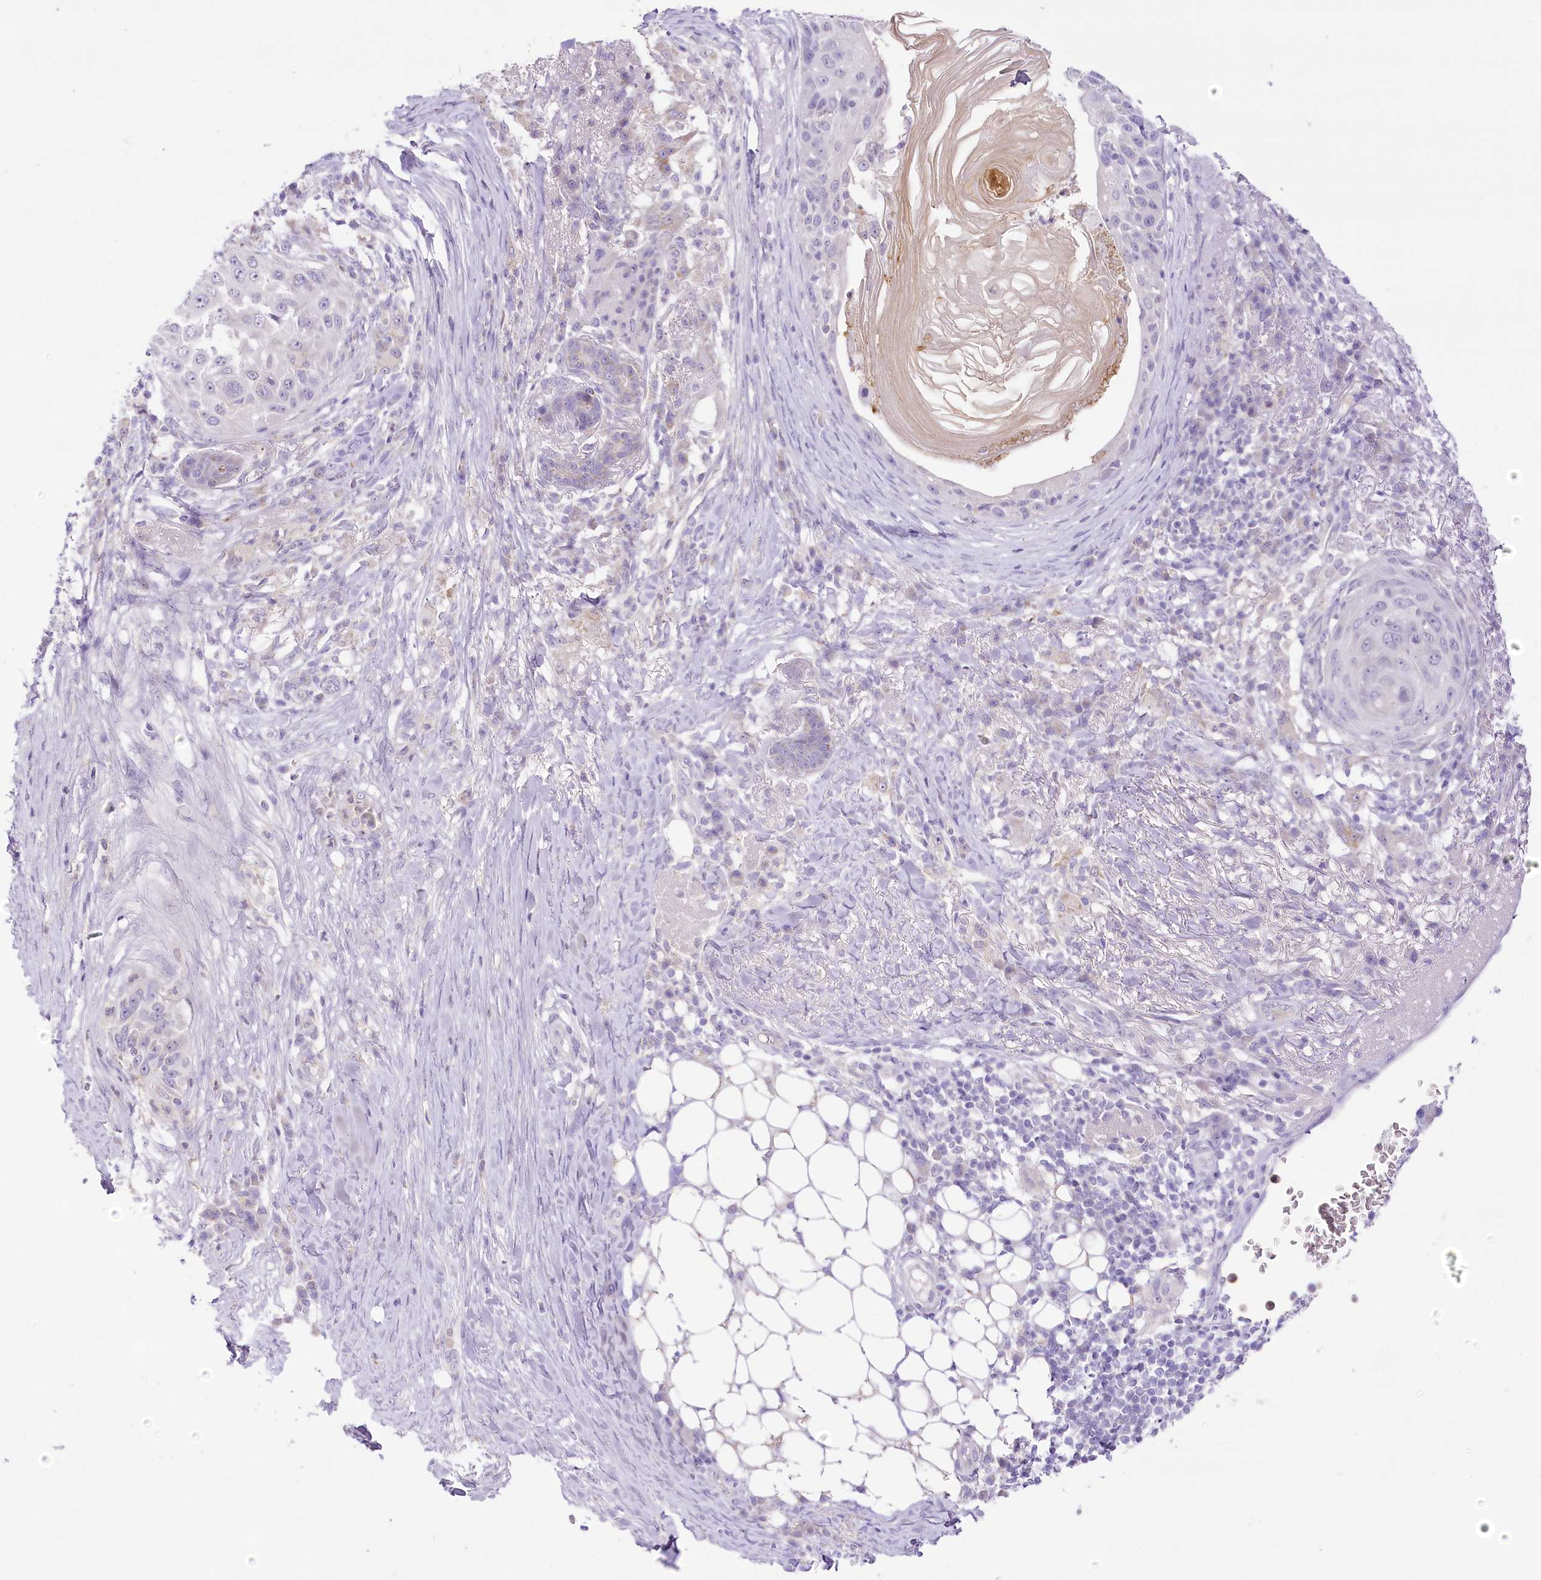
{"staining": {"intensity": "negative", "quantity": "none", "location": "none"}, "tissue": "skin cancer", "cell_type": "Tumor cells", "image_type": "cancer", "snomed": [{"axis": "morphology", "description": "Squamous cell carcinoma, NOS"}, {"axis": "topography", "description": "Skin"}], "caption": "Skin cancer was stained to show a protein in brown. There is no significant expression in tumor cells.", "gene": "CCDC30", "patient": {"sex": "female", "age": 44}}